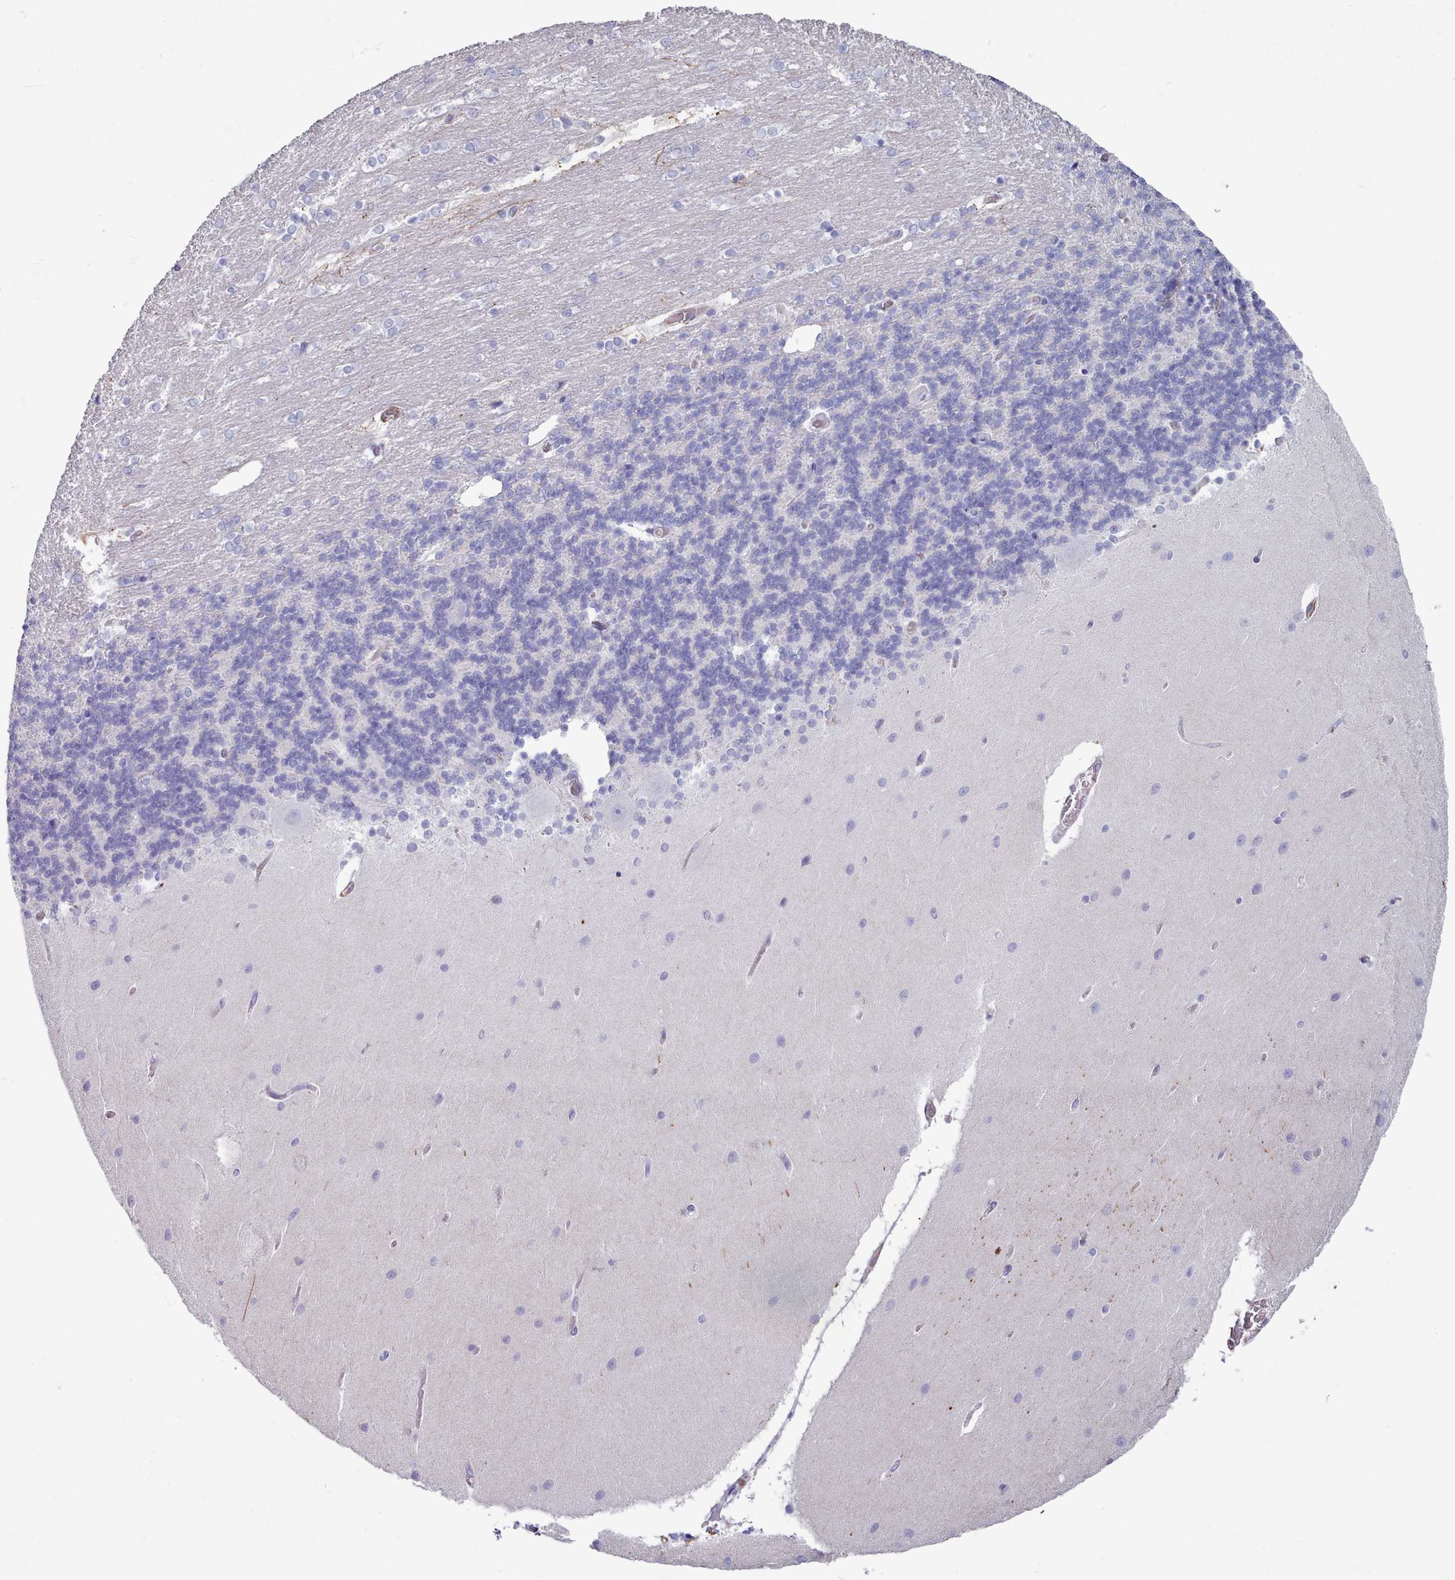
{"staining": {"intensity": "negative", "quantity": "none", "location": "none"}, "tissue": "cerebellum", "cell_type": "Cells in granular layer", "image_type": "normal", "snomed": [{"axis": "morphology", "description": "Normal tissue, NOS"}, {"axis": "topography", "description": "Cerebellum"}], "caption": "A micrograph of human cerebellum is negative for staining in cells in granular layer. (Stains: DAB immunohistochemistry with hematoxylin counter stain, Microscopy: brightfield microscopy at high magnification).", "gene": "FPGS", "patient": {"sex": "female", "age": 54}}